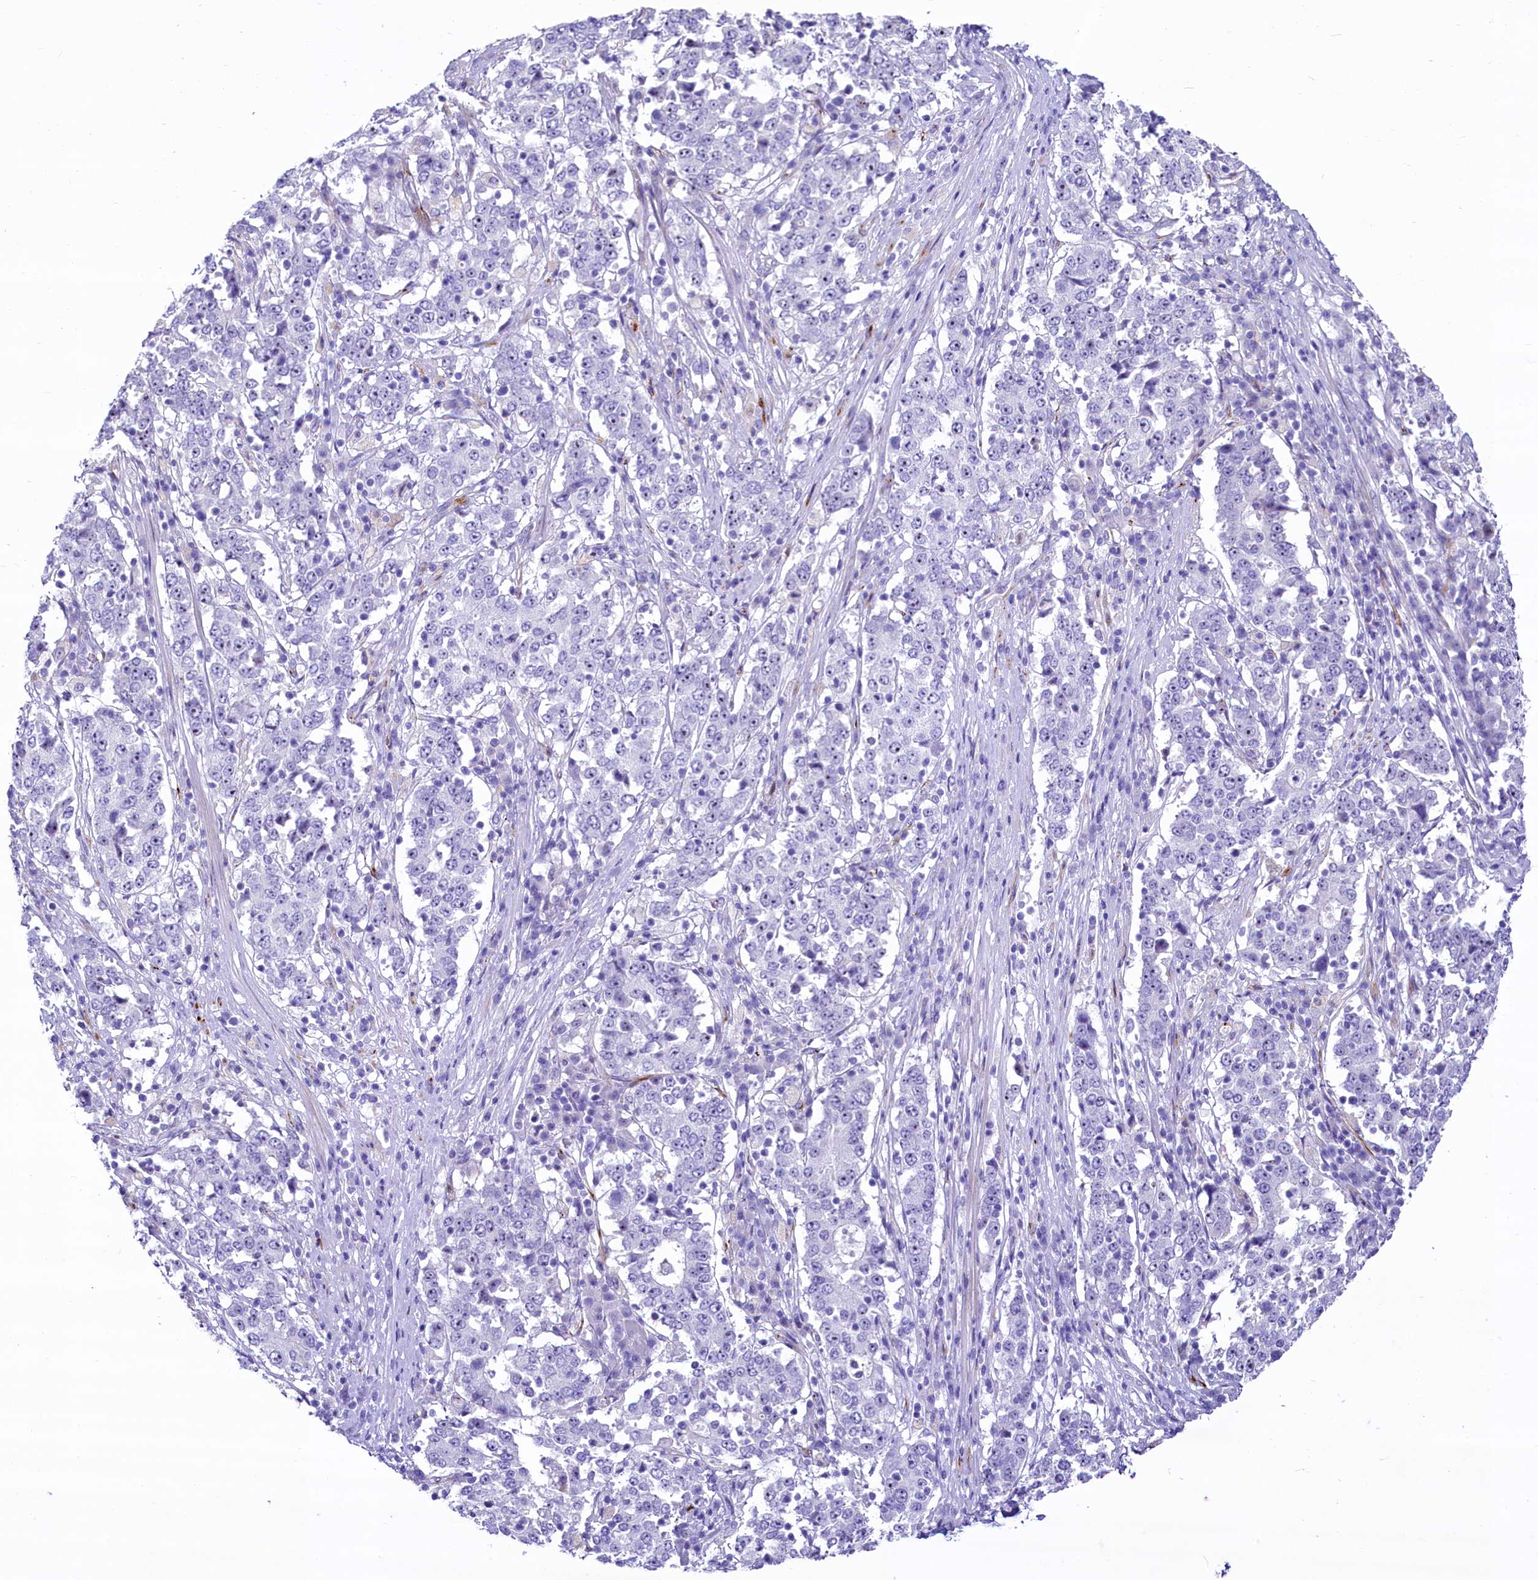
{"staining": {"intensity": "negative", "quantity": "none", "location": "none"}, "tissue": "stomach cancer", "cell_type": "Tumor cells", "image_type": "cancer", "snomed": [{"axis": "morphology", "description": "Adenocarcinoma, NOS"}, {"axis": "topography", "description": "Stomach"}], "caption": "A histopathology image of stomach cancer stained for a protein displays no brown staining in tumor cells.", "gene": "SH3TC2", "patient": {"sex": "male", "age": 59}}